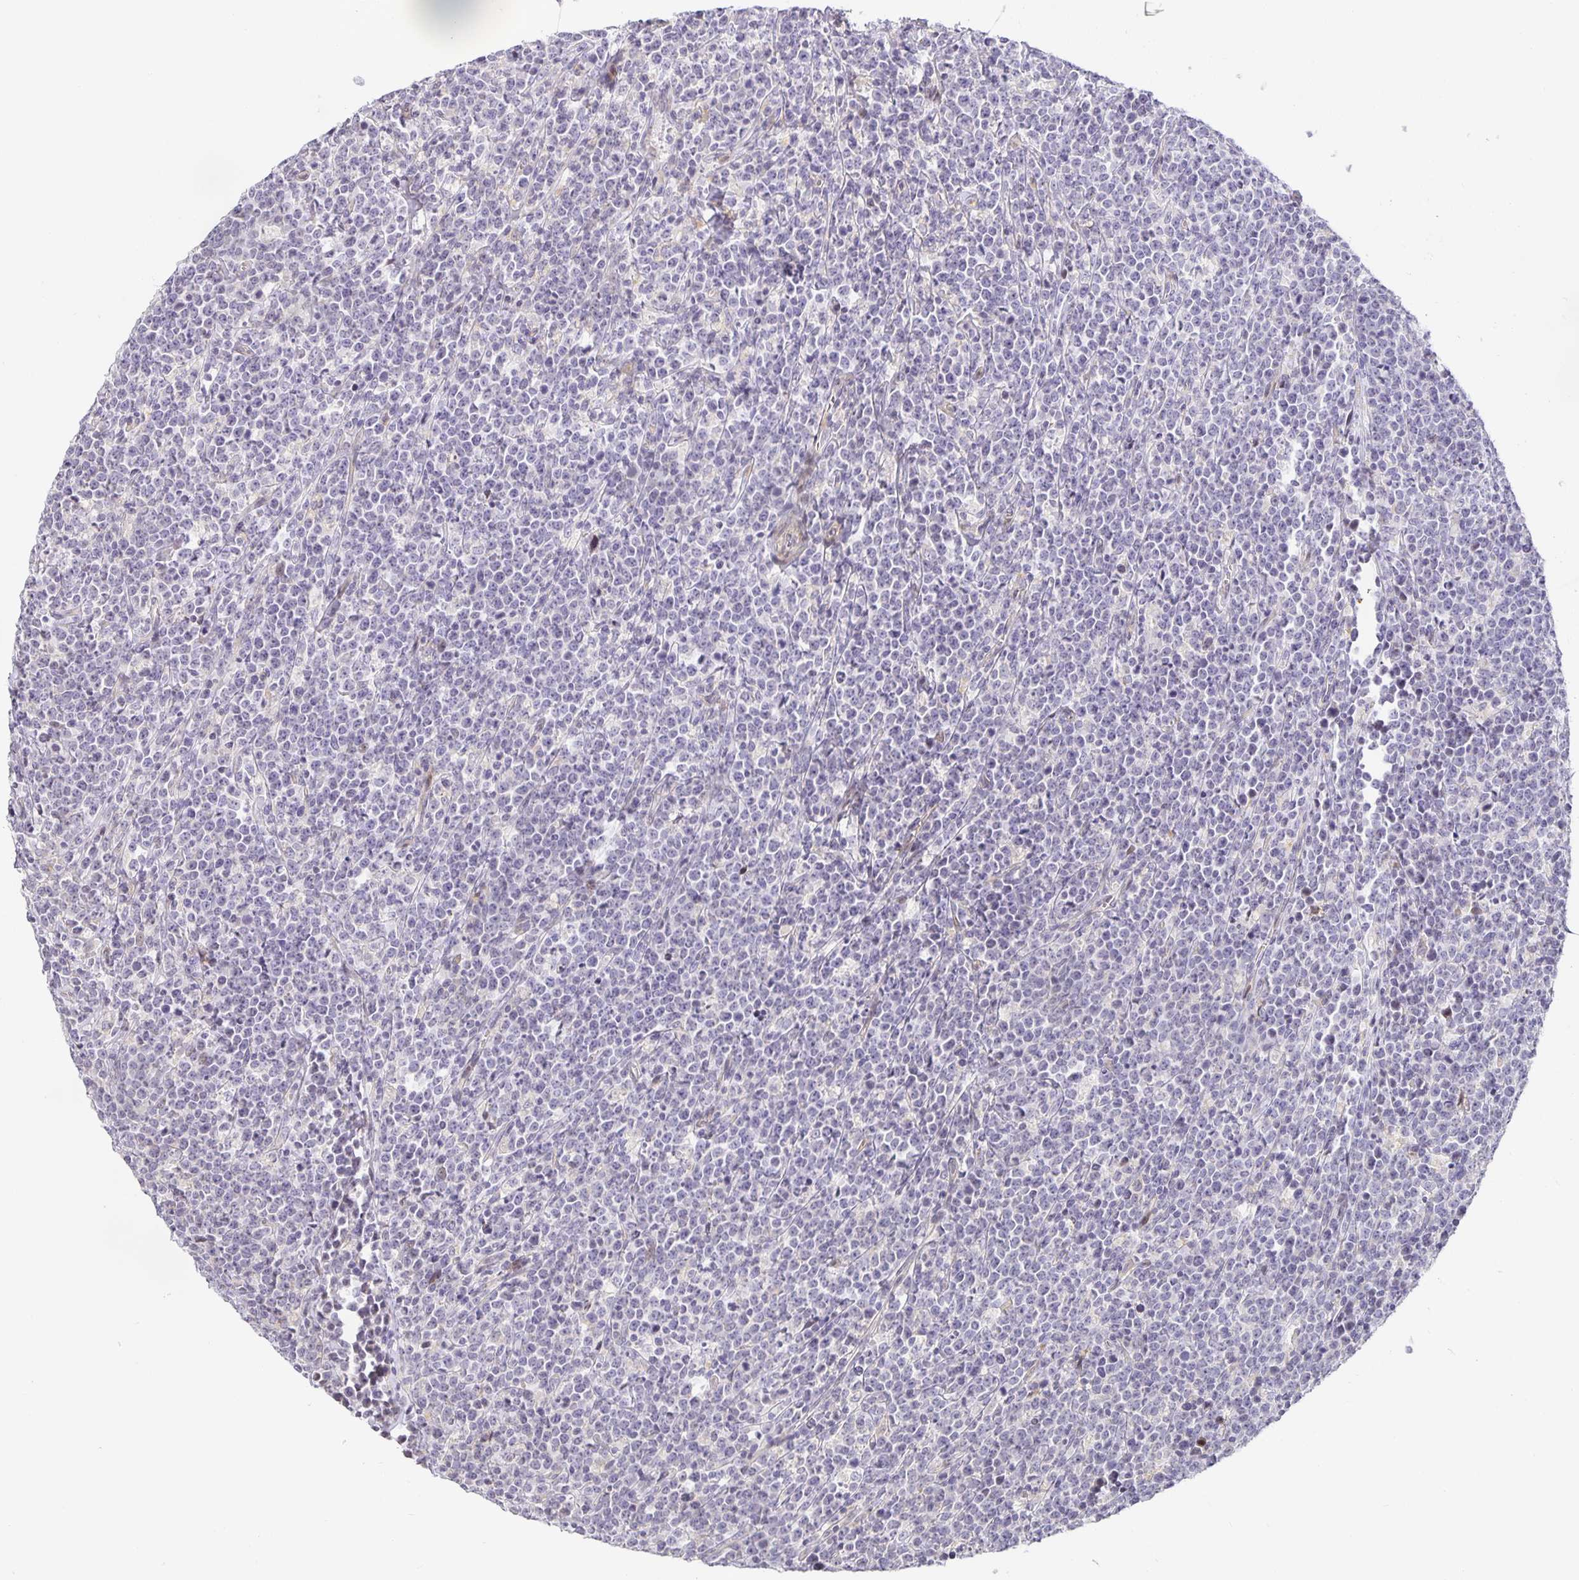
{"staining": {"intensity": "negative", "quantity": "none", "location": "none"}, "tissue": "lymphoma", "cell_type": "Tumor cells", "image_type": "cancer", "snomed": [{"axis": "morphology", "description": "Malignant lymphoma, non-Hodgkin's type, High grade"}, {"axis": "topography", "description": "Small intestine"}], "caption": "Immunohistochemical staining of human lymphoma displays no significant staining in tumor cells. The staining is performed using DAB brown chromogen with nuclei counter-stained in using hematoxylin.", "gene": "TJP3", "patient": {"sex": "female", "age": 56}}